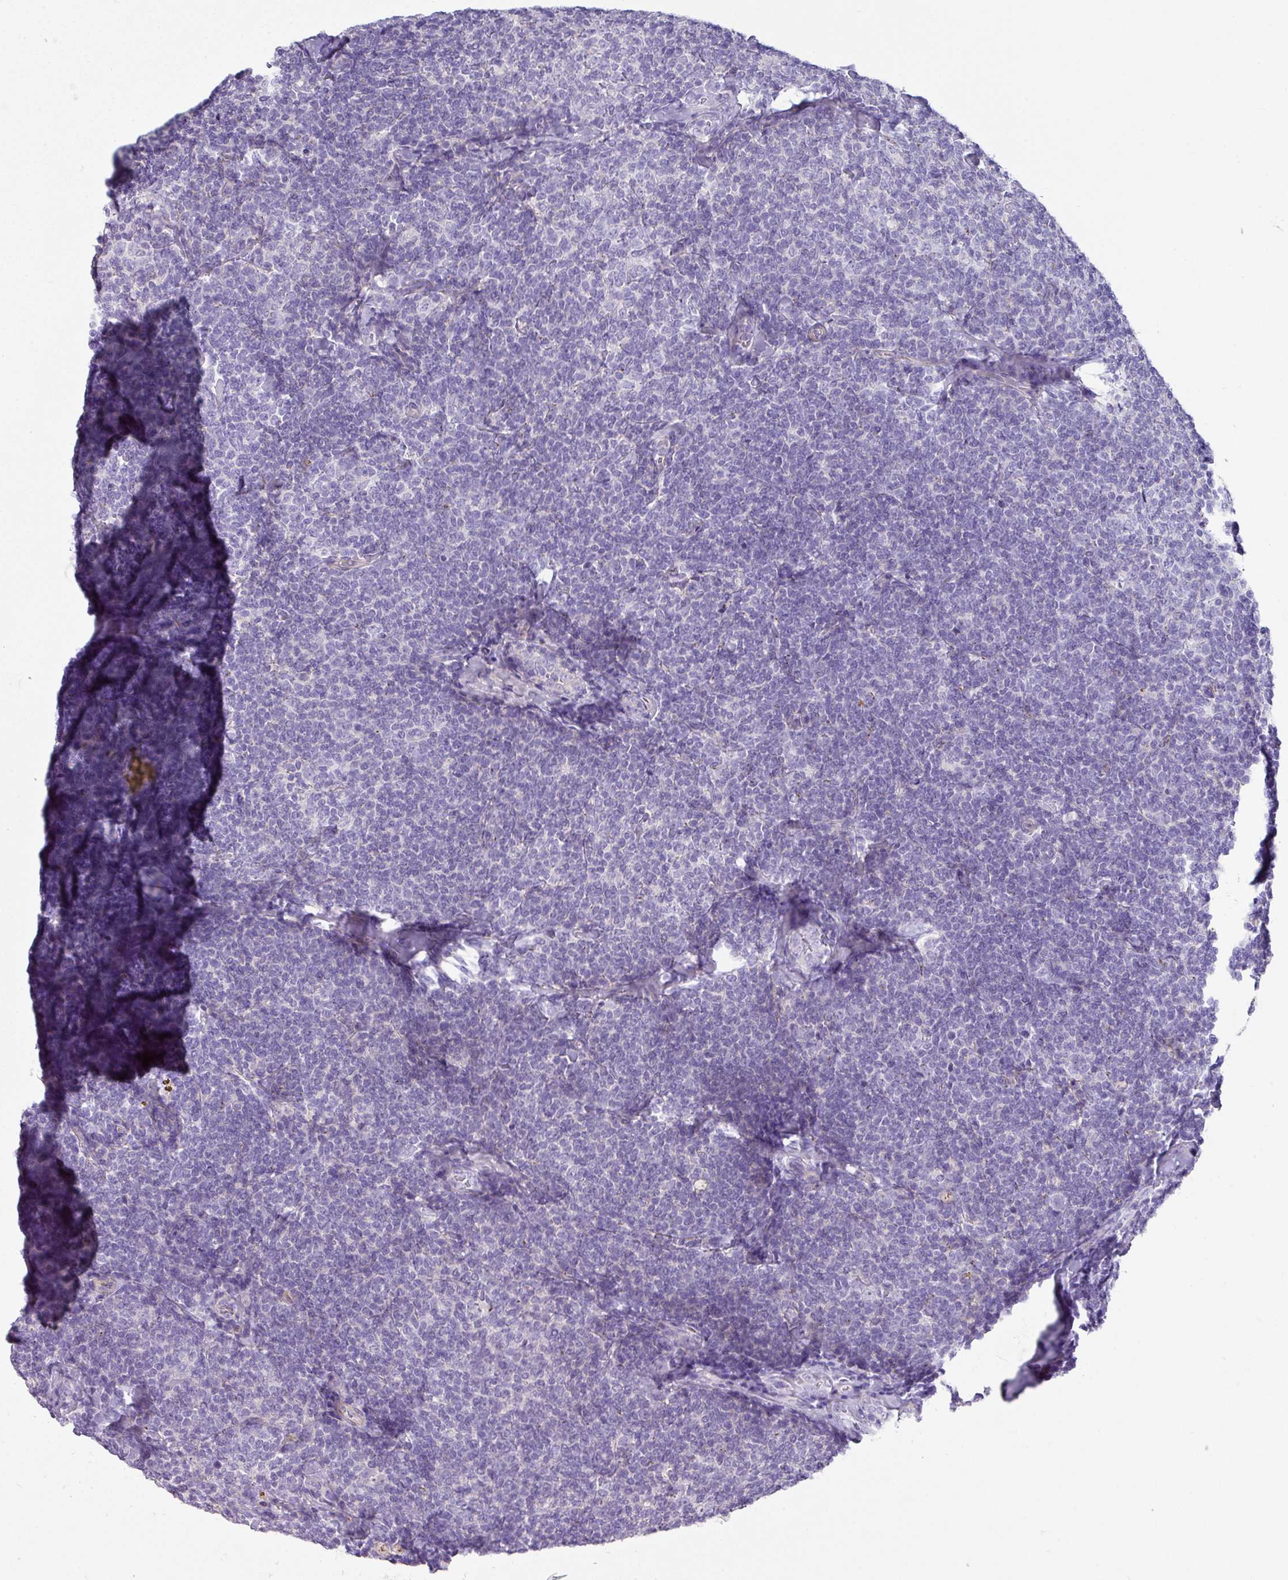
{"staining": {"intensity": "negative", "quantity": "none", "location": "none"}, "tissue": "lymphoma", "cell_type": "Tumor cells", "image_type": "cancer", "snomed": [{"axis": "morphology", "description": "Malignant lymphoma, non-Hodgkin's type, Low grade"}, {"axis": "topography", "description": "Lymph node"}], "caption": "The image shows no significant staining in tumor cells of lymphoma. Brightfield microscopy of immunohistochemistry stained with DAB (3,3'-diaminobenzidine) (brown) and hematoxylin (blue), captured at high magnification.", "gene": "GLI4", "patient": {"sex": "female", "age": 56}}